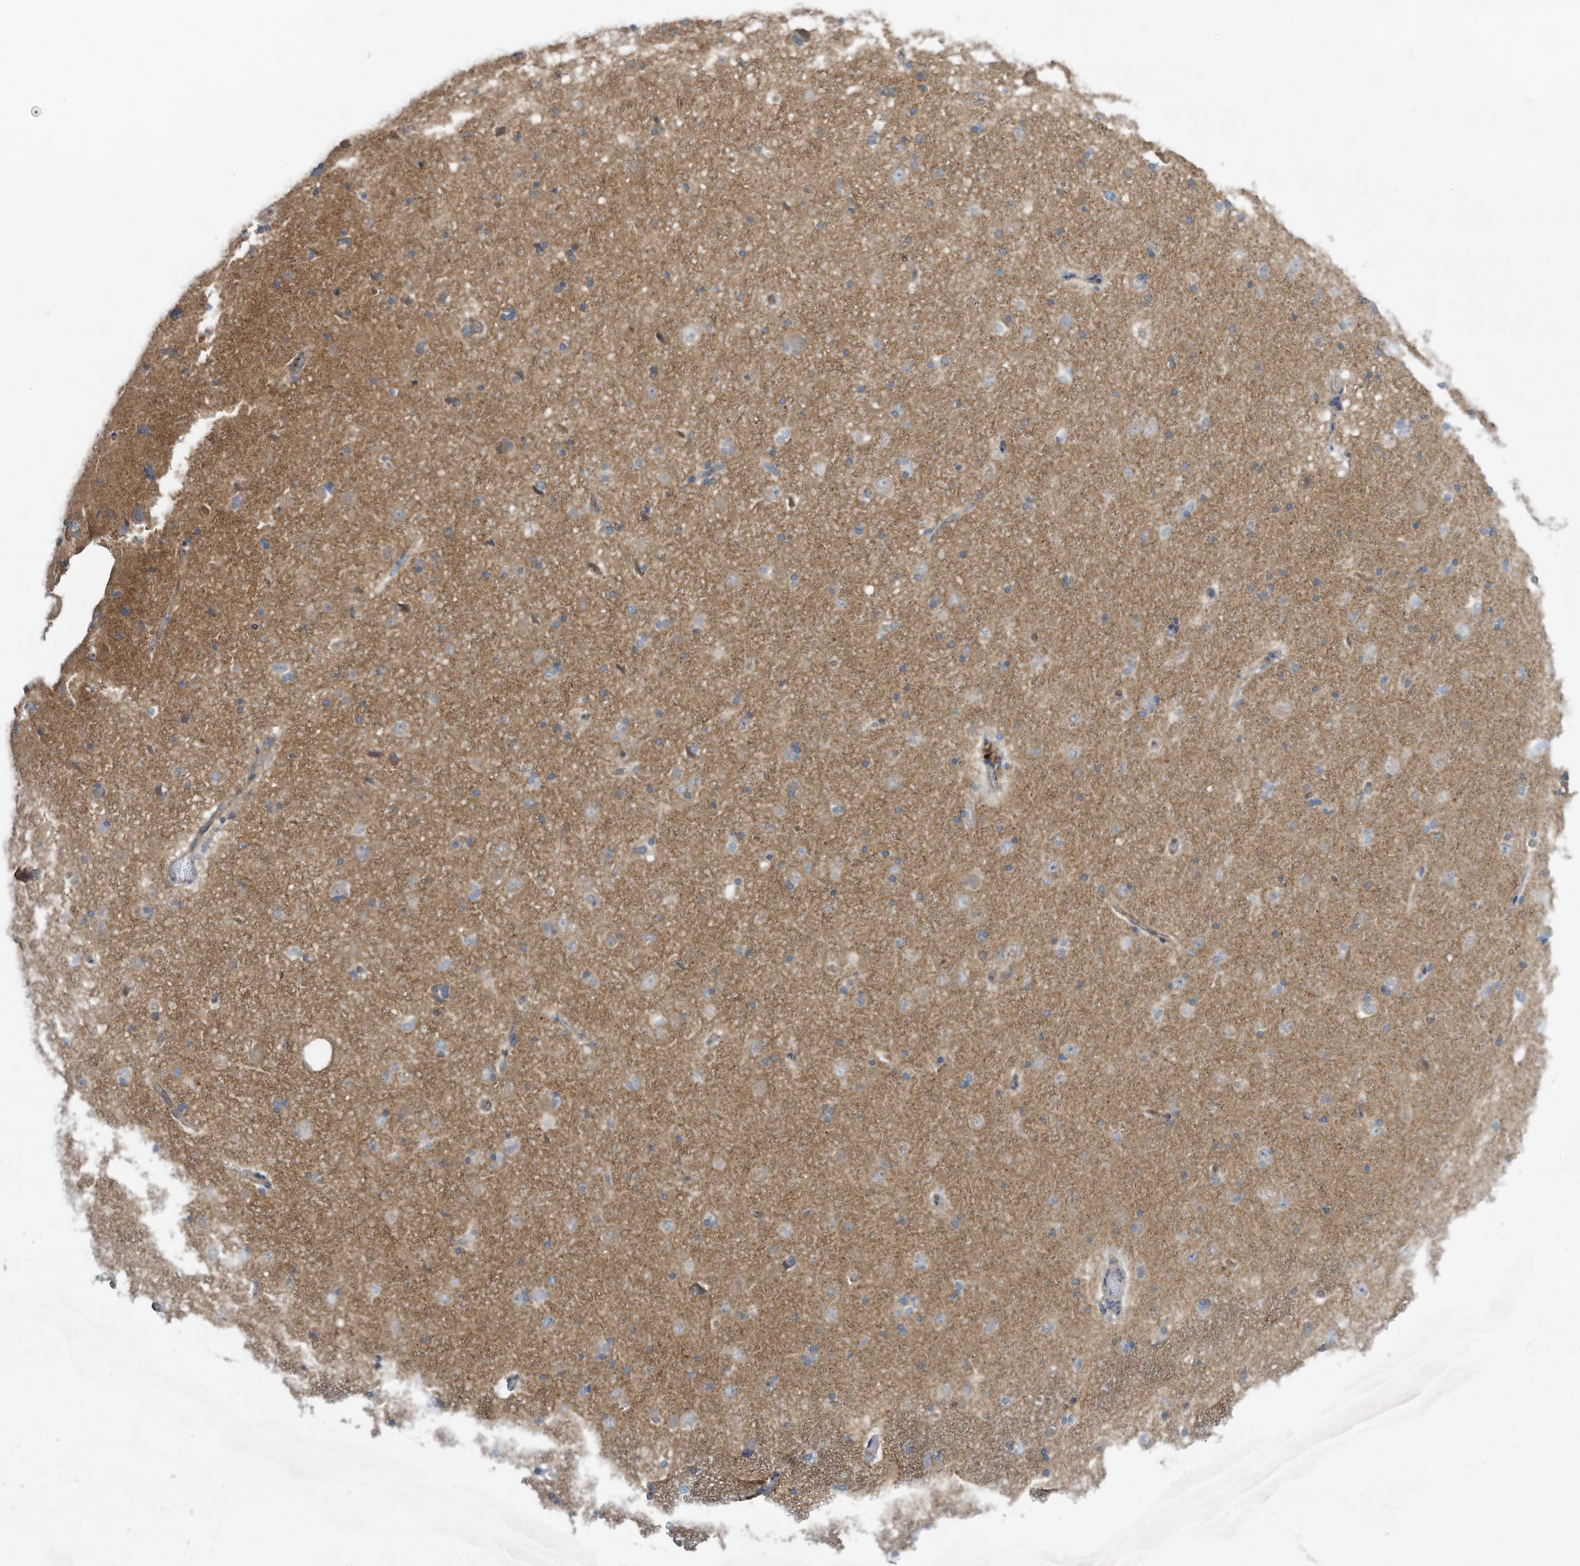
{"staining": {"intensity": "moderate", "quantity": "<25%", "location": "cytoplasmic/membranous"}, "tissue": "cerebral cortex", "cell_type": "Endothelial cells", "image_type": "normal", "snomed": [{"axis": "morphology", "description": "Normal tissue, NOS"}, {"axis": "topography", "description": "Cerebral cortex"}], "caption": "IHC (DAB (3,3'-diaminobenzidine)) staining of benign cerebral cortex exhibits moderate cytoplasmic/membranous protein staining in about <25% of endothelial cells.", "gene": "DZIP3", "patient": {"sex": "male", "age": 34}}